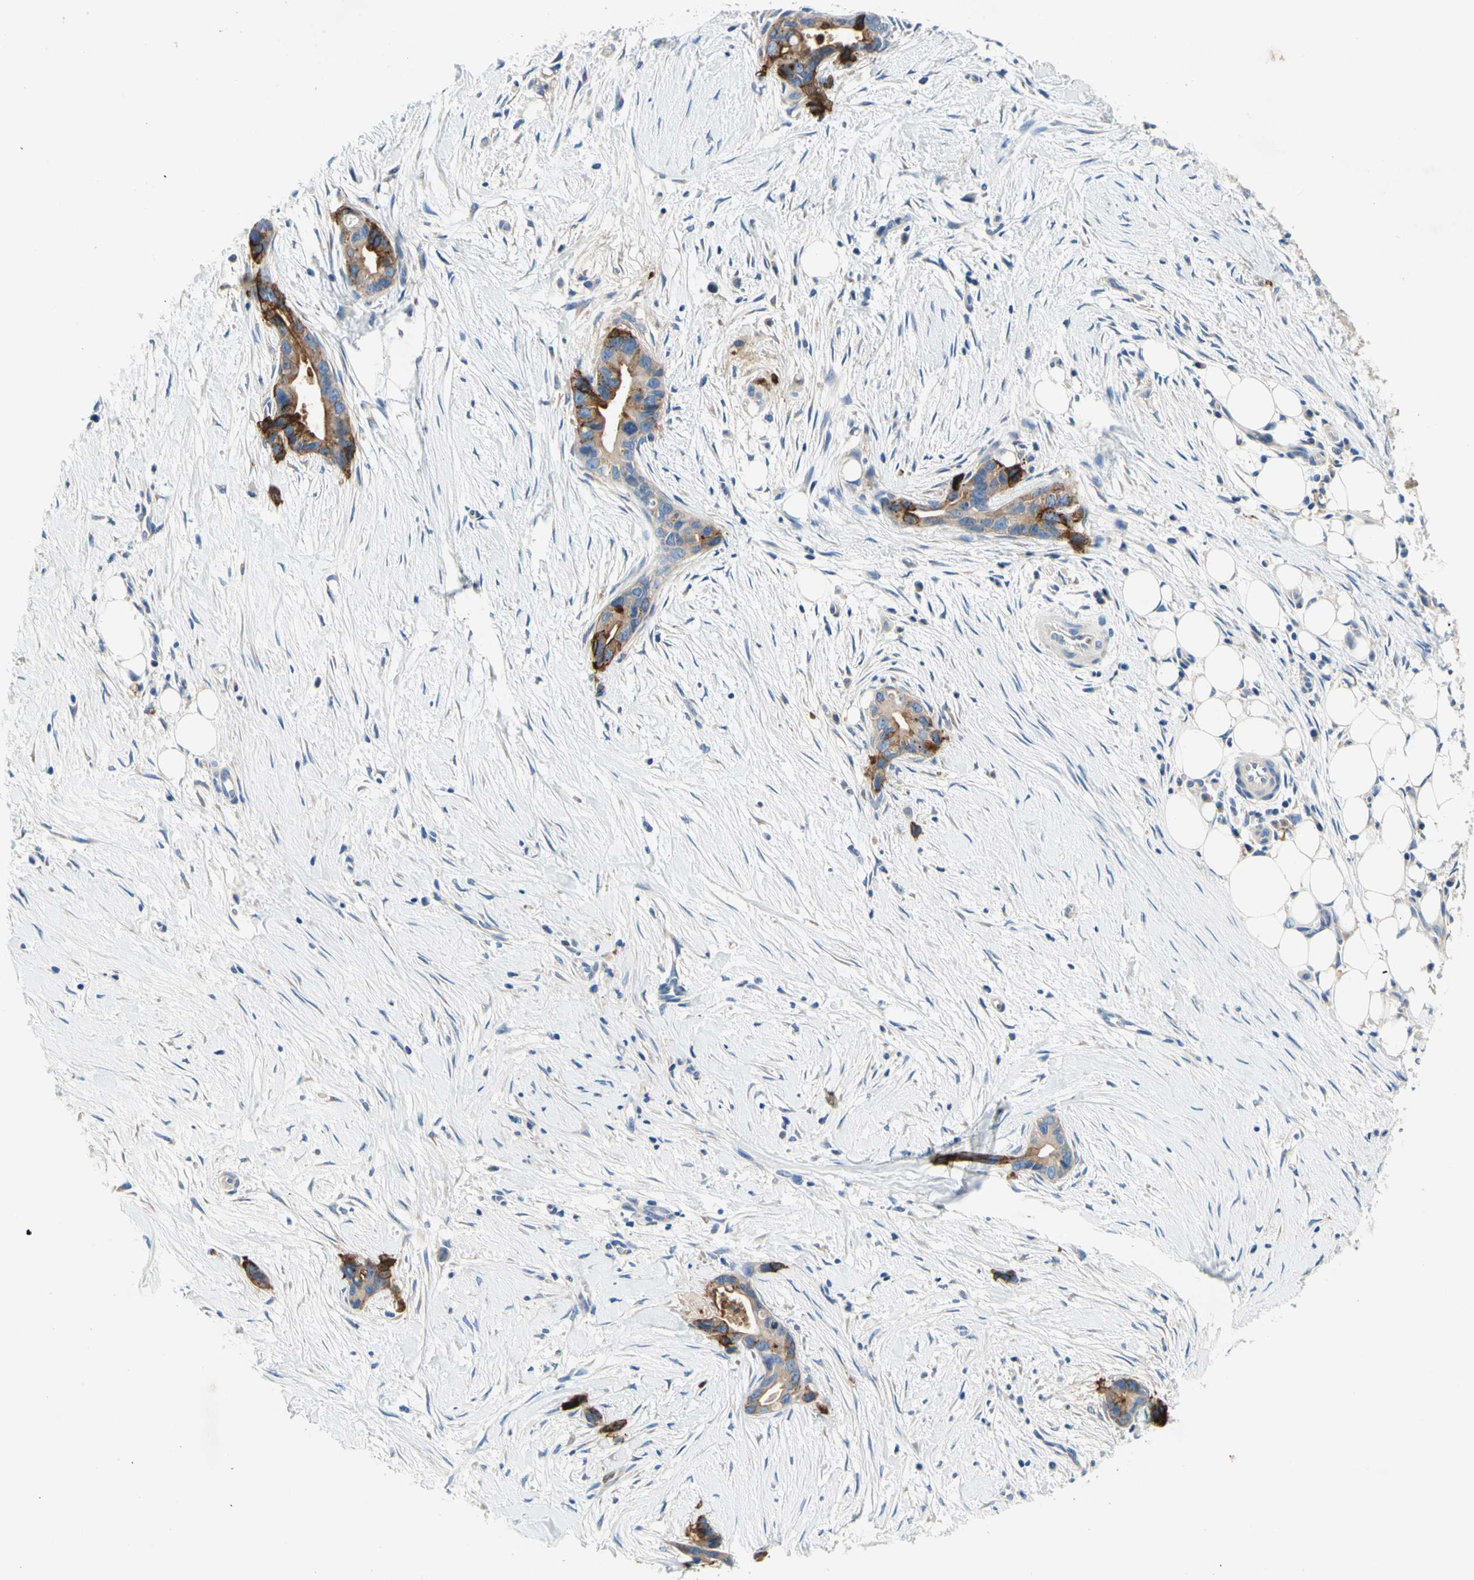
{"staining": {"intensity": "strong", "quantity": "<25%", "location": "cytoplasmic/membranous"}, "tissue": "liver cancer", "cell_type": "Tumor cells", "image_type": "cancer", "snomed": [{"axis": "morphology", "description": "Cholangiocarcinoma"}, {"axis": "topography", "description": "Liver"}], "caption": "Liver cancer tissue shows strong cytoplasmic/membranous expression in about <25% of tumor cells, visualized by immunohistochemistry.", "gene": "F3", "patient": {"sex": "female", "age": 55}}